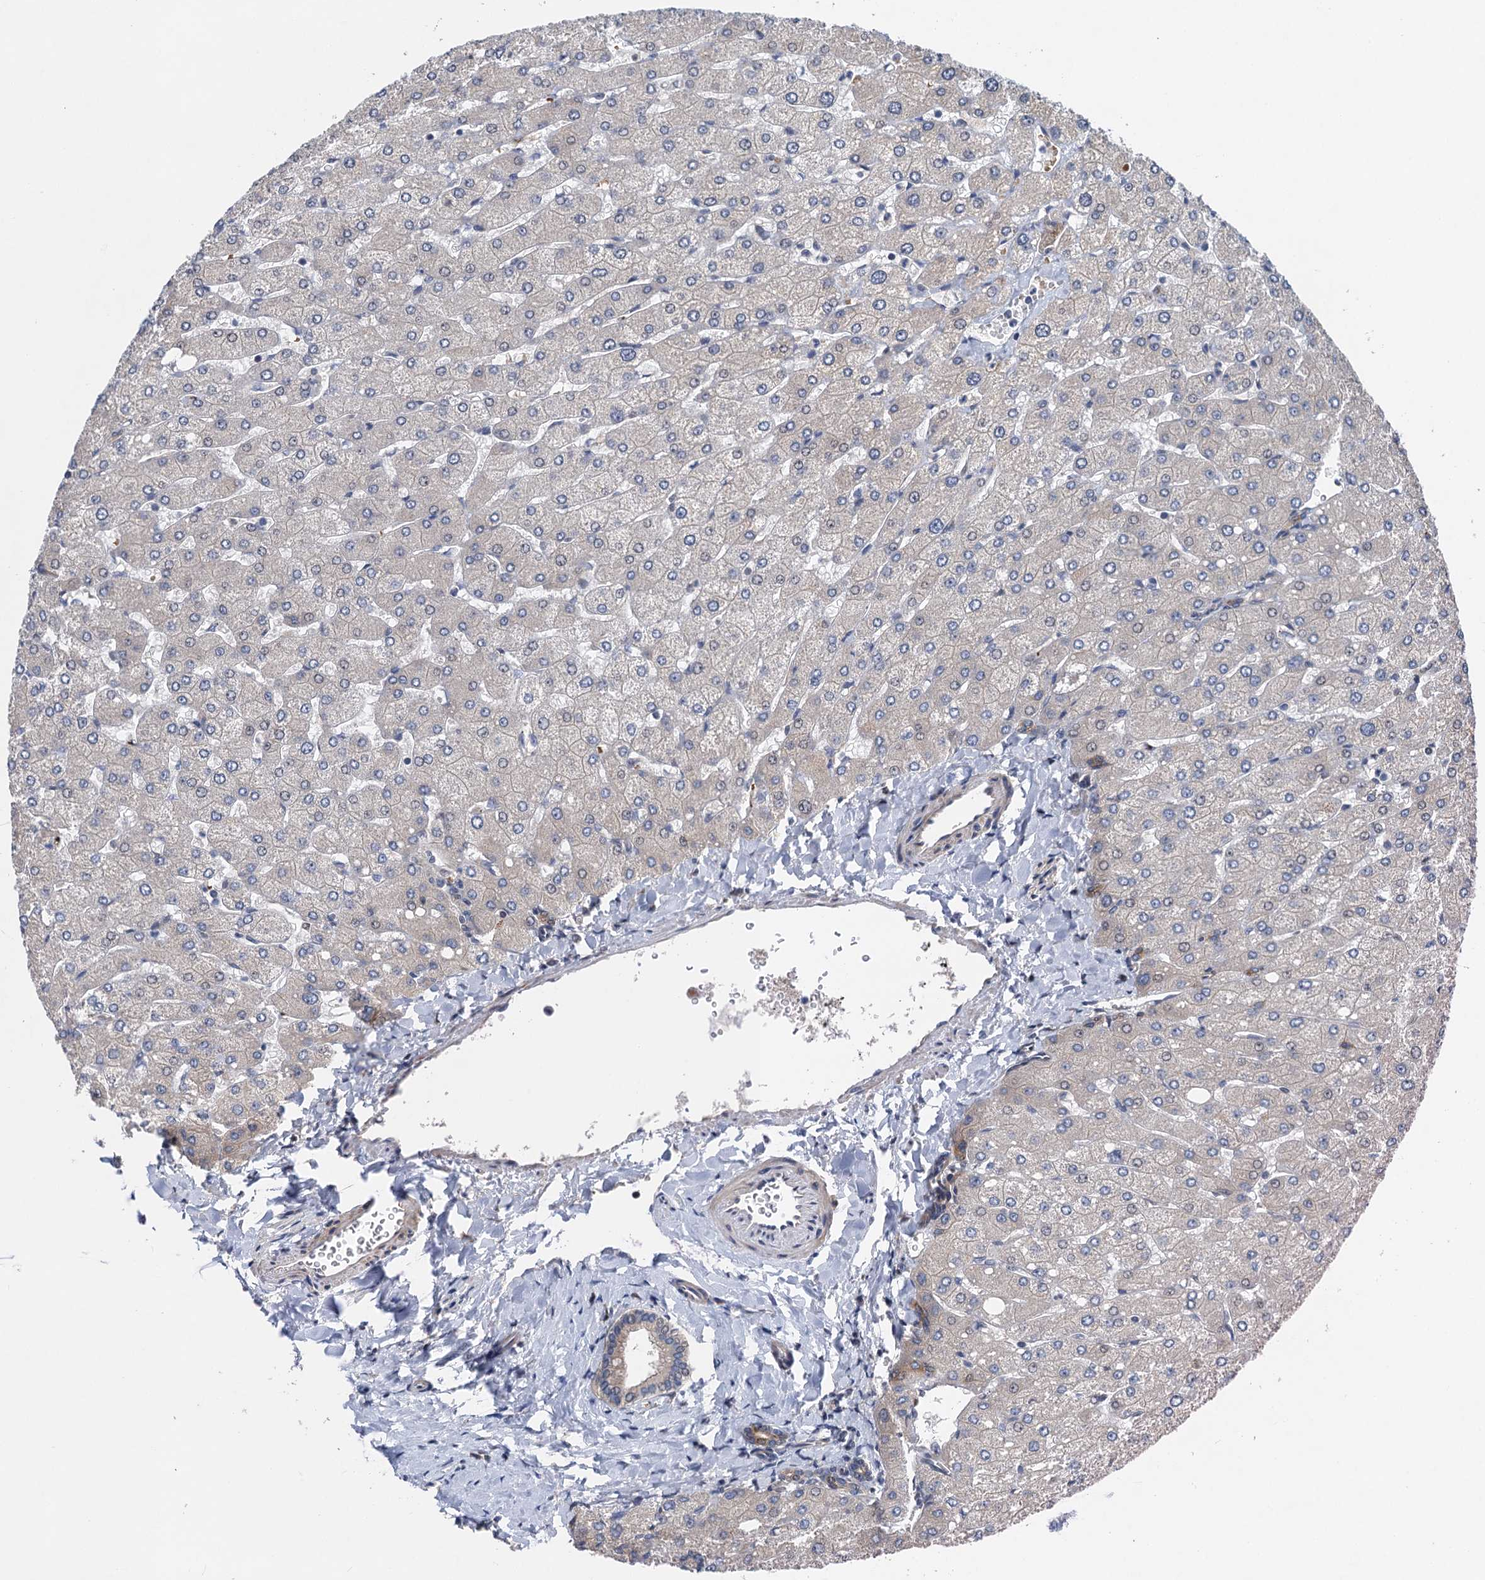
{"staining": {"intensity": "weak", "quantity": "25%-75%", "location": "cytoplasmic/membranous"}, "tissue": "liver", "cell_type": "Cholangiocytes", "image_type": "normal", "snomed": [{"axis": "morphology", "description": "Normal tissue, NOS"}, {"axis": "topography", "description": "Liver"}], "caption": "Weak cytoplasmic/membranous expression for a protein is appreciated in about 25%-75% of cholangiocytes of benign liver using IHC.", "gene": "NBEA", "patient": {"sex": "male", "age": 55}}